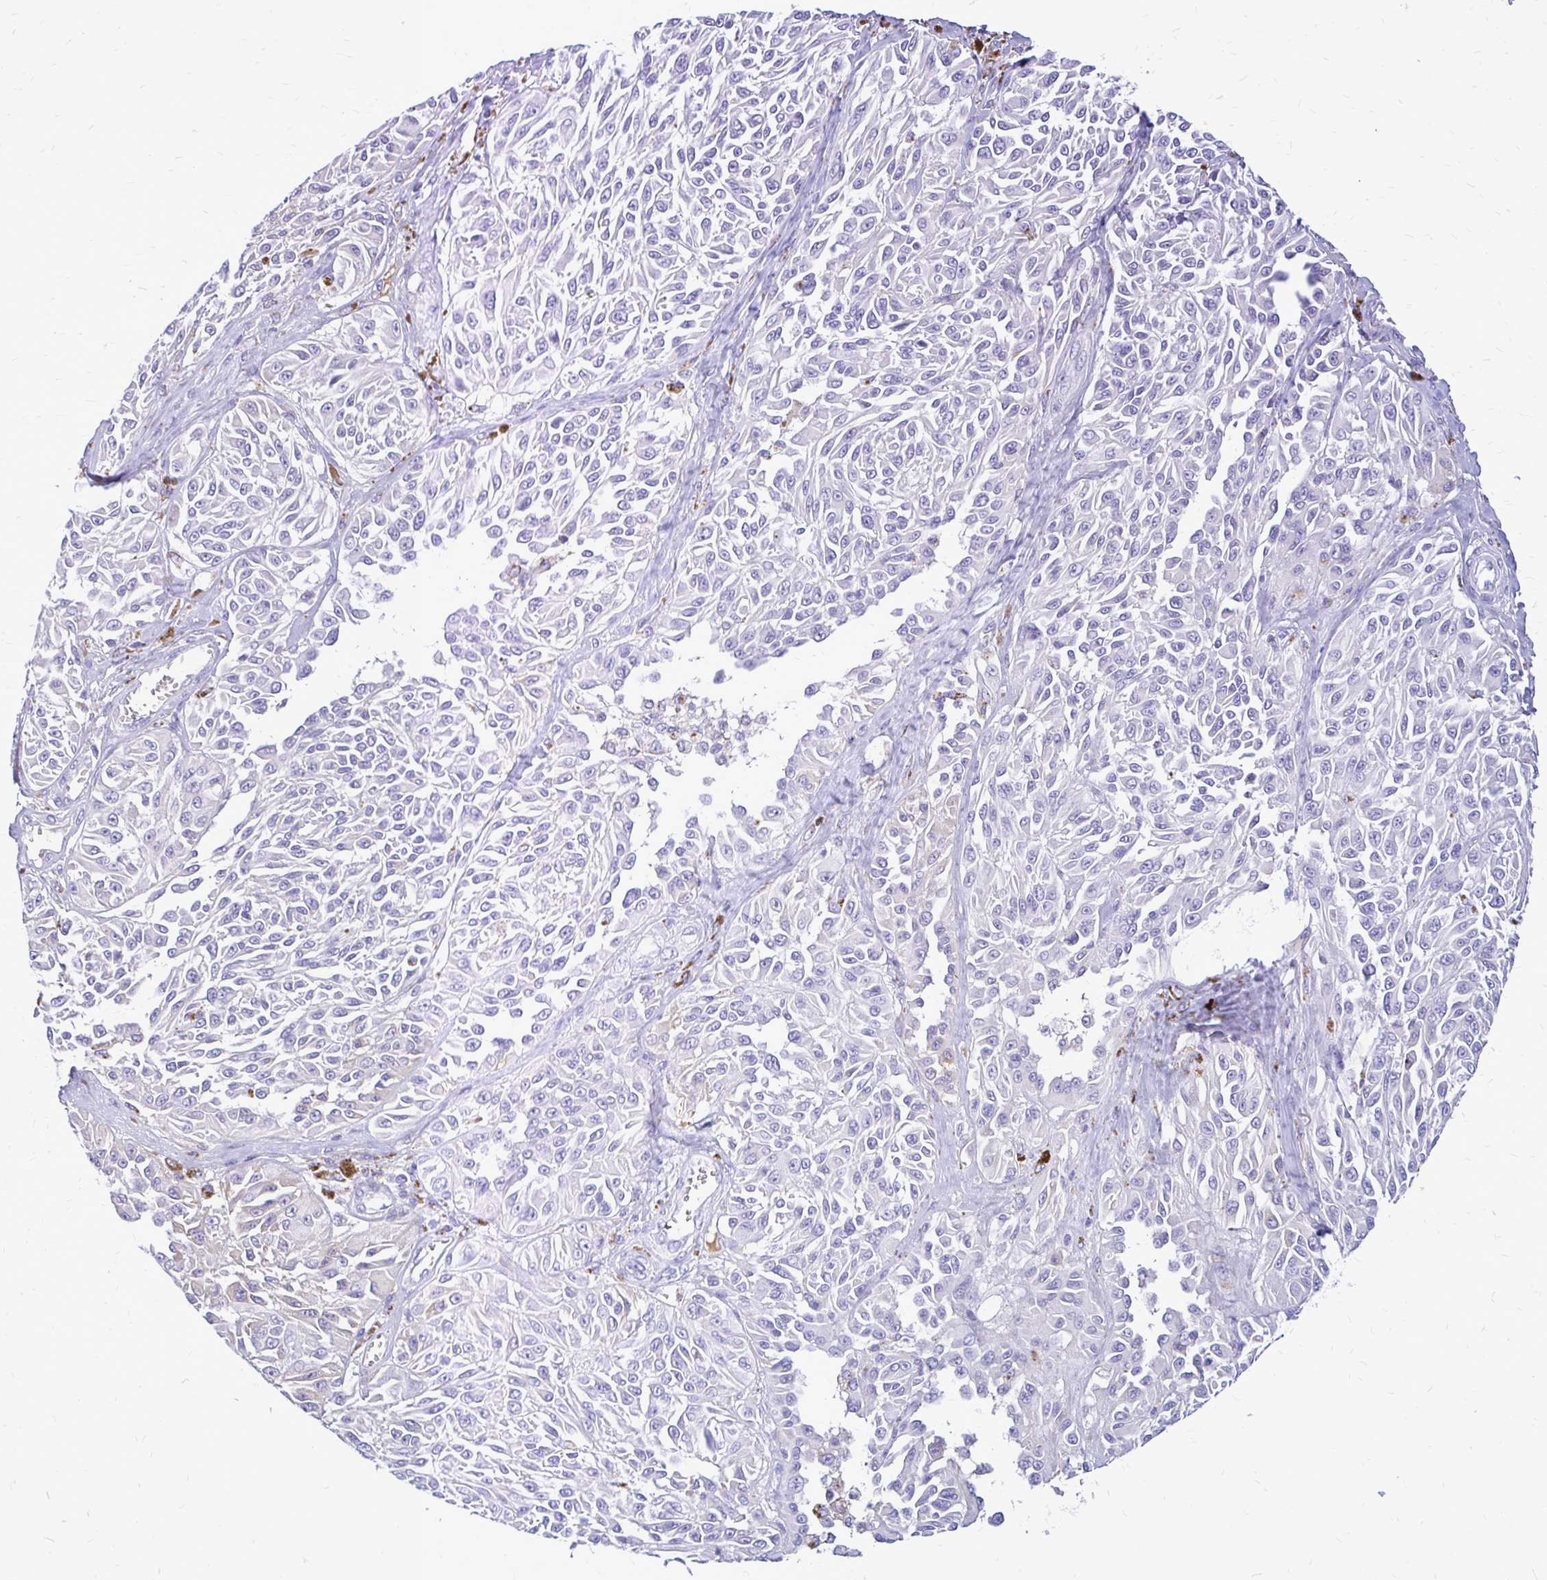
{"staining": {"intensity": "negative", "quantity": "none", "location": "none"}, "tissue": "melanoma", "cell_type": "Tumor cells", "image_type": "cancer", "snomed": [{"axis": "morphology", "description": "Malignant melanoma, NOS"}, {"axis": "topography", "description": "Skin"}], "caption": "High power microscopy micrograph of an immunohistochemistry (IHC) photomicrograph of malignant melanoma, revealing no significant positivity in tumor cells. (Stains: DAB (3,3'-diaminobenzidine) immunohistochemistry with hematoxylin counter stain, Microscopy: brightfield microscopy at high magnification).", "gene": "MAP1LC3A", "patient": {"sex": "male", "age": 94}}